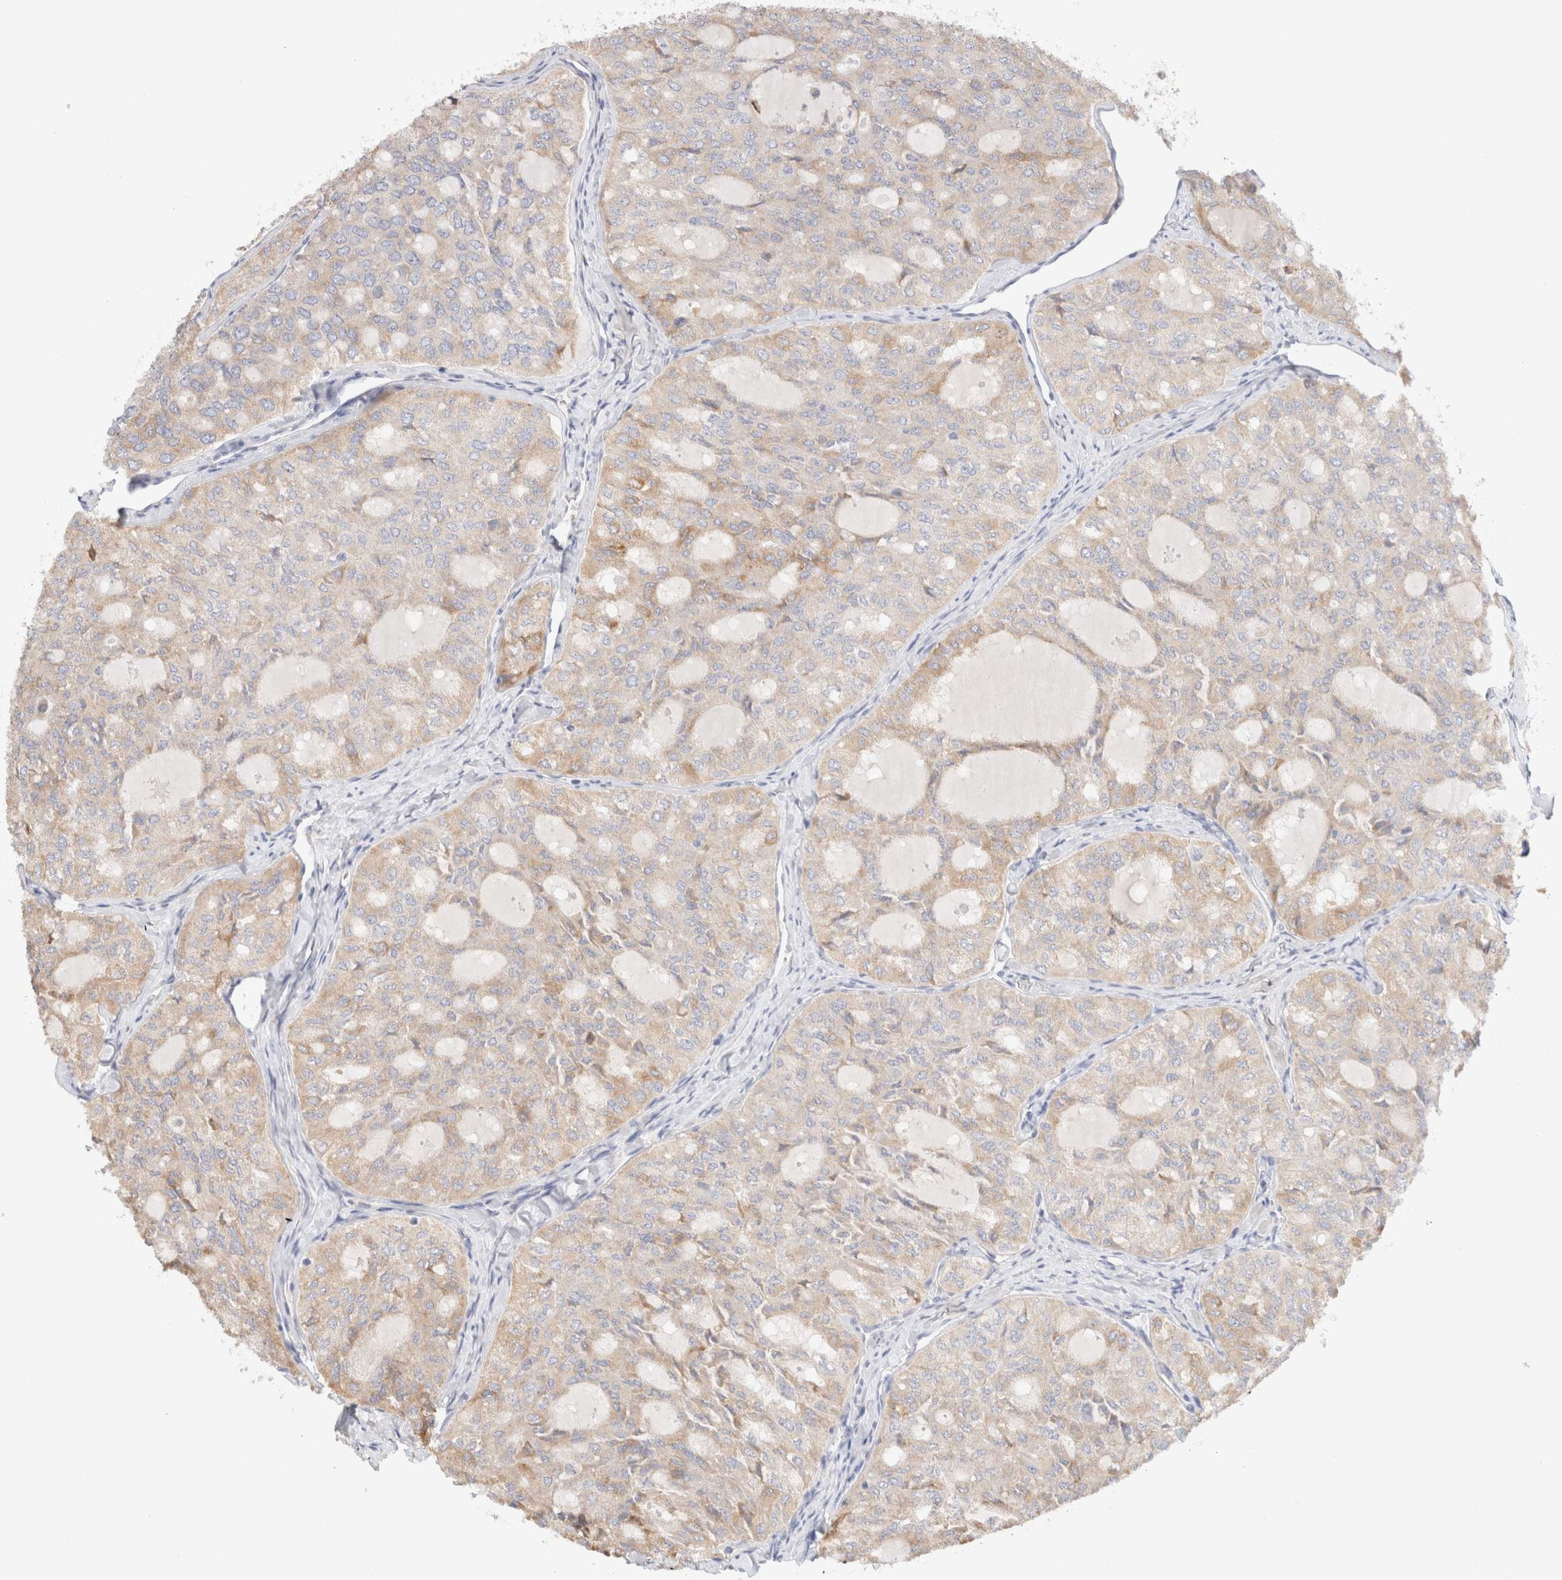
{"staining": {"intensity": "weak", "quantity": "<25%", "location": "cytoplasmic/membranous"}, "tissue": "thyroid cancer", "cell_type": "Tumor cells", "image_type": "cancer", "snomed": [{"axis": "morphology", "description": "Follicular adenoma carcinoma, NOS"}, {"axis": "topography", "description": "Thyroid gland"}], "caption": "Immunohistochemical staining of thyroid cancer exhibits no significant expression in tumor cells. Brightfield microscopy of immunohistochemistry stained with DAB (brown) and hematoxylin (blue), captured at high magnification.", "gene": "GADD45G", "patient": {"sex": "male", "age": 75}}